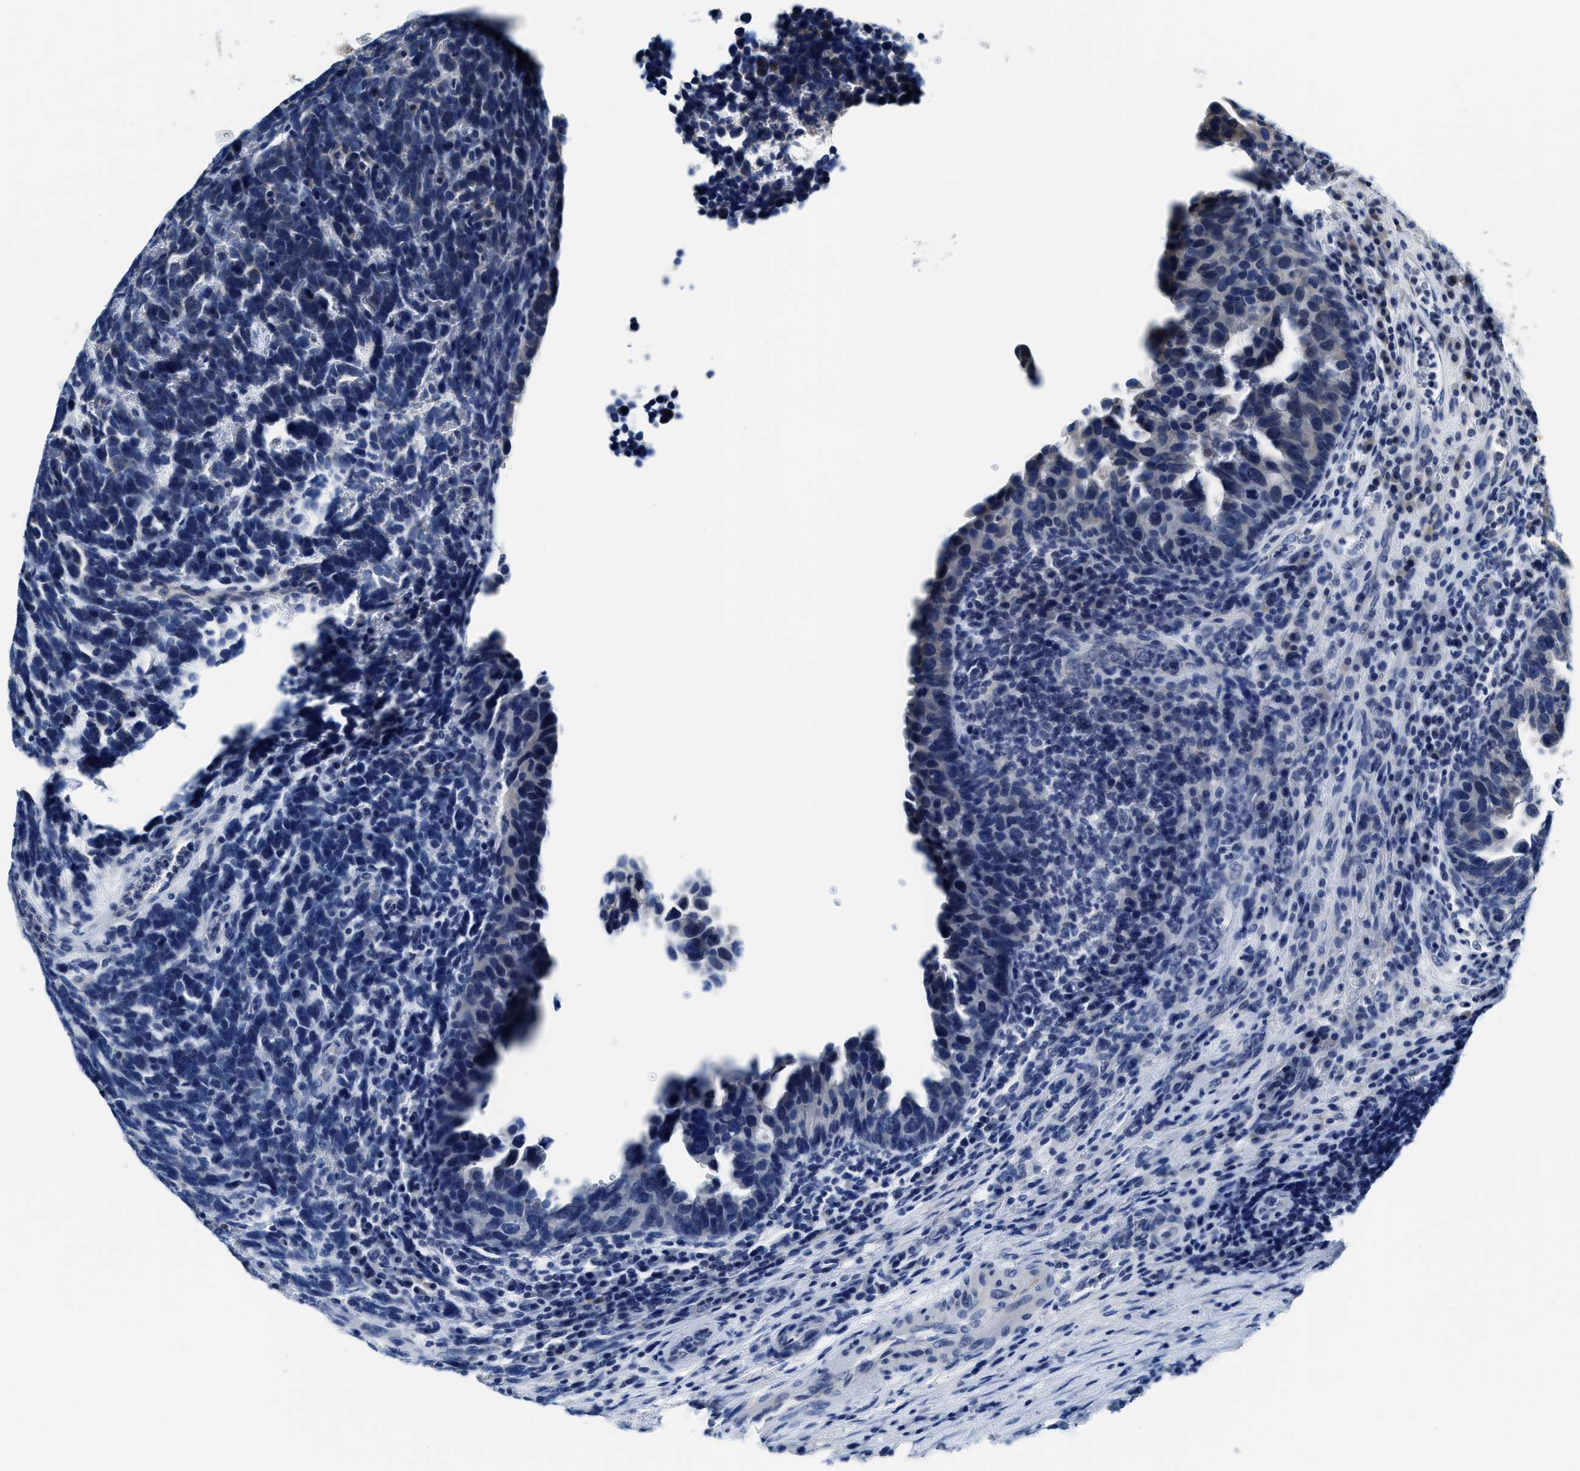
{"staining": {"intensity": "negative", "quantity": "none", "location": "none"}, "tissue": "urothelial cancer", "cell_type": "Tumor cells", "image_type": "cancer", "snomed": [{"axis": "morphology", "description": "Urothelial carcinoma, High grade"}, {"axis": "topography", "description": "Urinary bladder"}], "caption": "A high-resolution micrograph shows immunohistochemistry (IHC) staining of urothelial cancer, which reveals no significant positivity in tumor cells. Nuclei are stained in blue.", "gene": "ASZ1", "patient": {"sex": "female", "age": 82}}